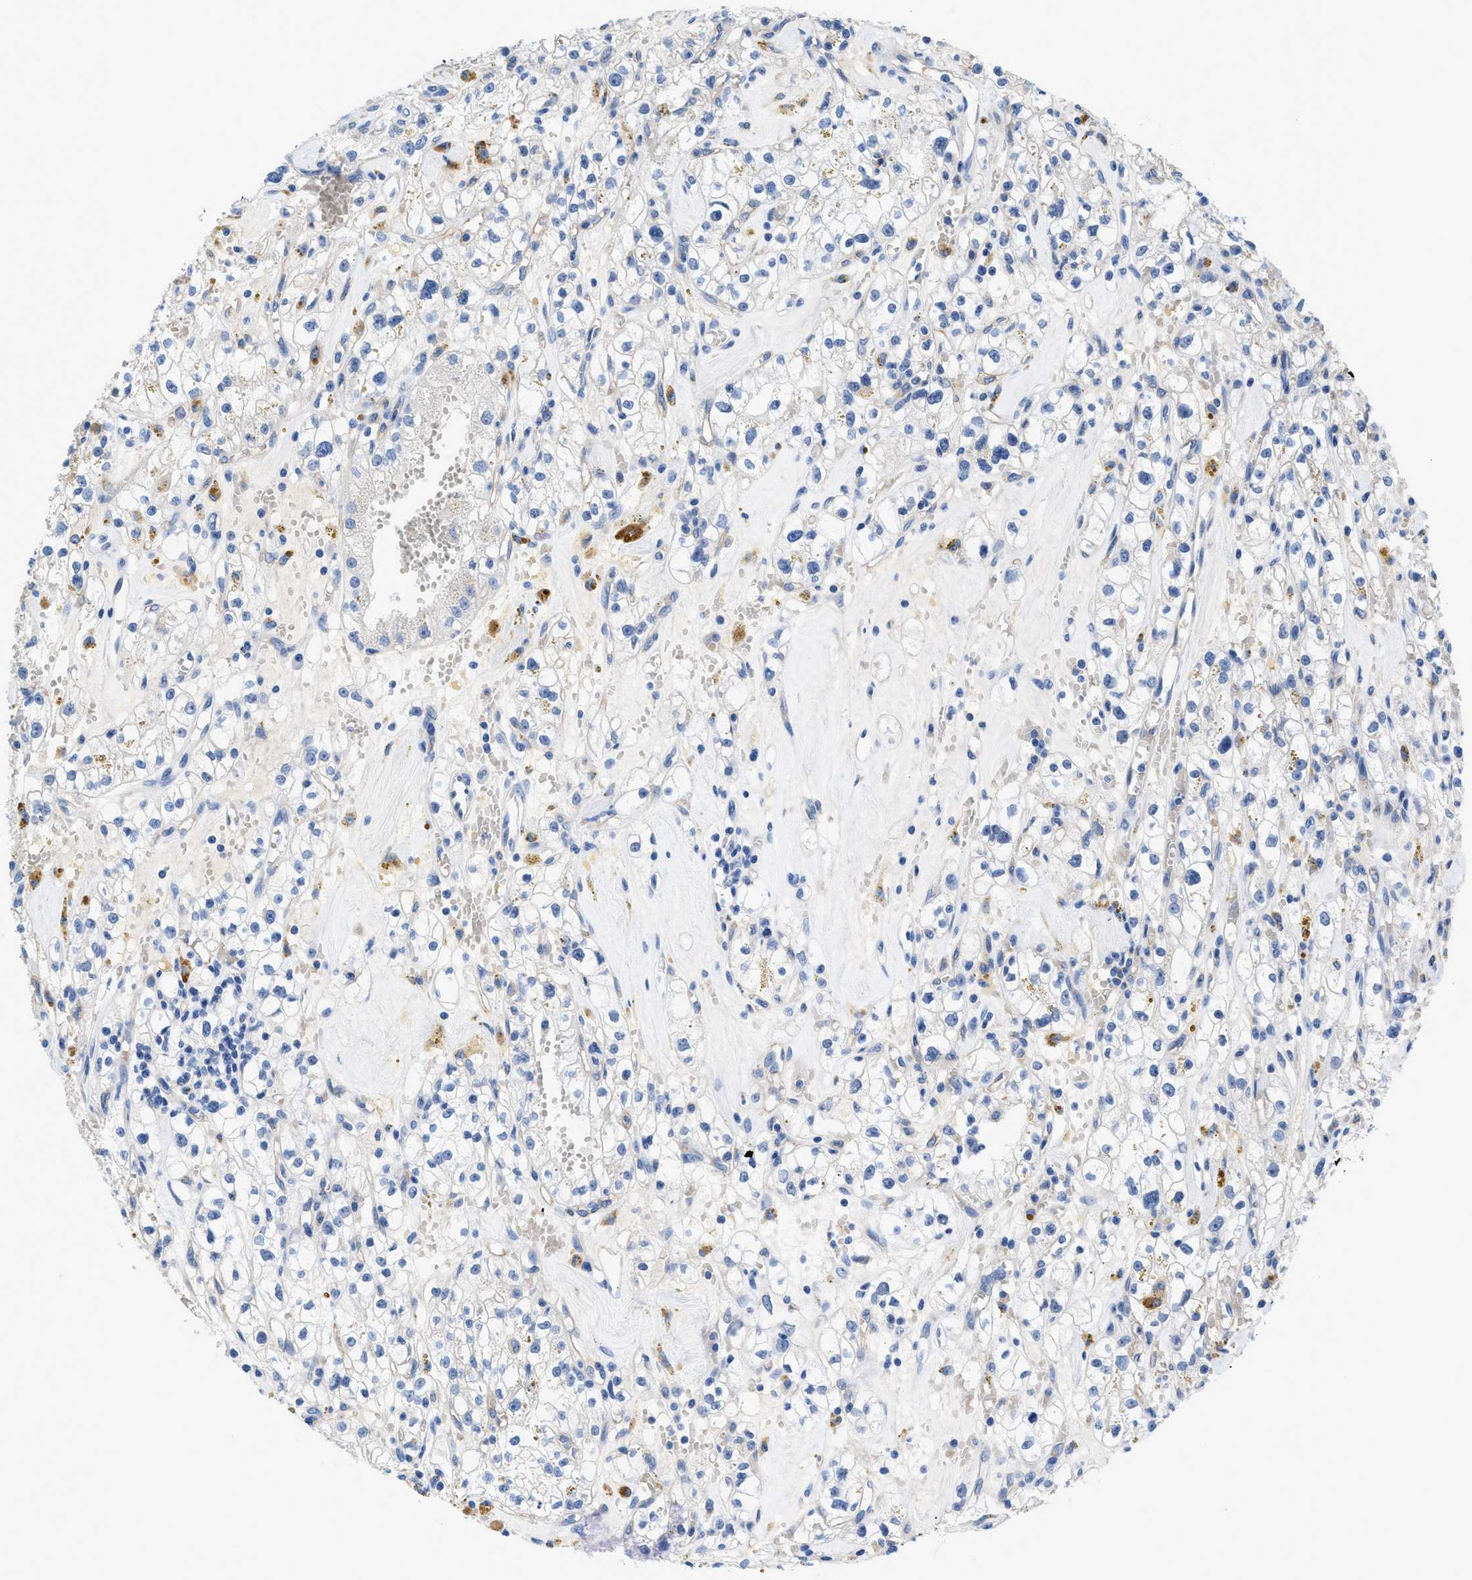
{"staining": {"intensity": "negative", "quantity": "none", "location": "none"}, "tissue": "renal cancer", "cell_type": "Tumor cells", "image_type": "cancer", "snomed": [{"axis": "morphology", "description": "Adenocarcinoma, NOS"}, {"axis": "topography", "description": "Kidney"}], "caption": "Immunohistochemistry (IHC) micrograph of human renal adenocarcinoma stained for a protein (brown), which demonstrates no positivity in tumor cells. (Brightfield microscopy of DAB IHC at high magnification).", "gene": "SLFN13", "patient": {"sex": "male", "age": 56}}